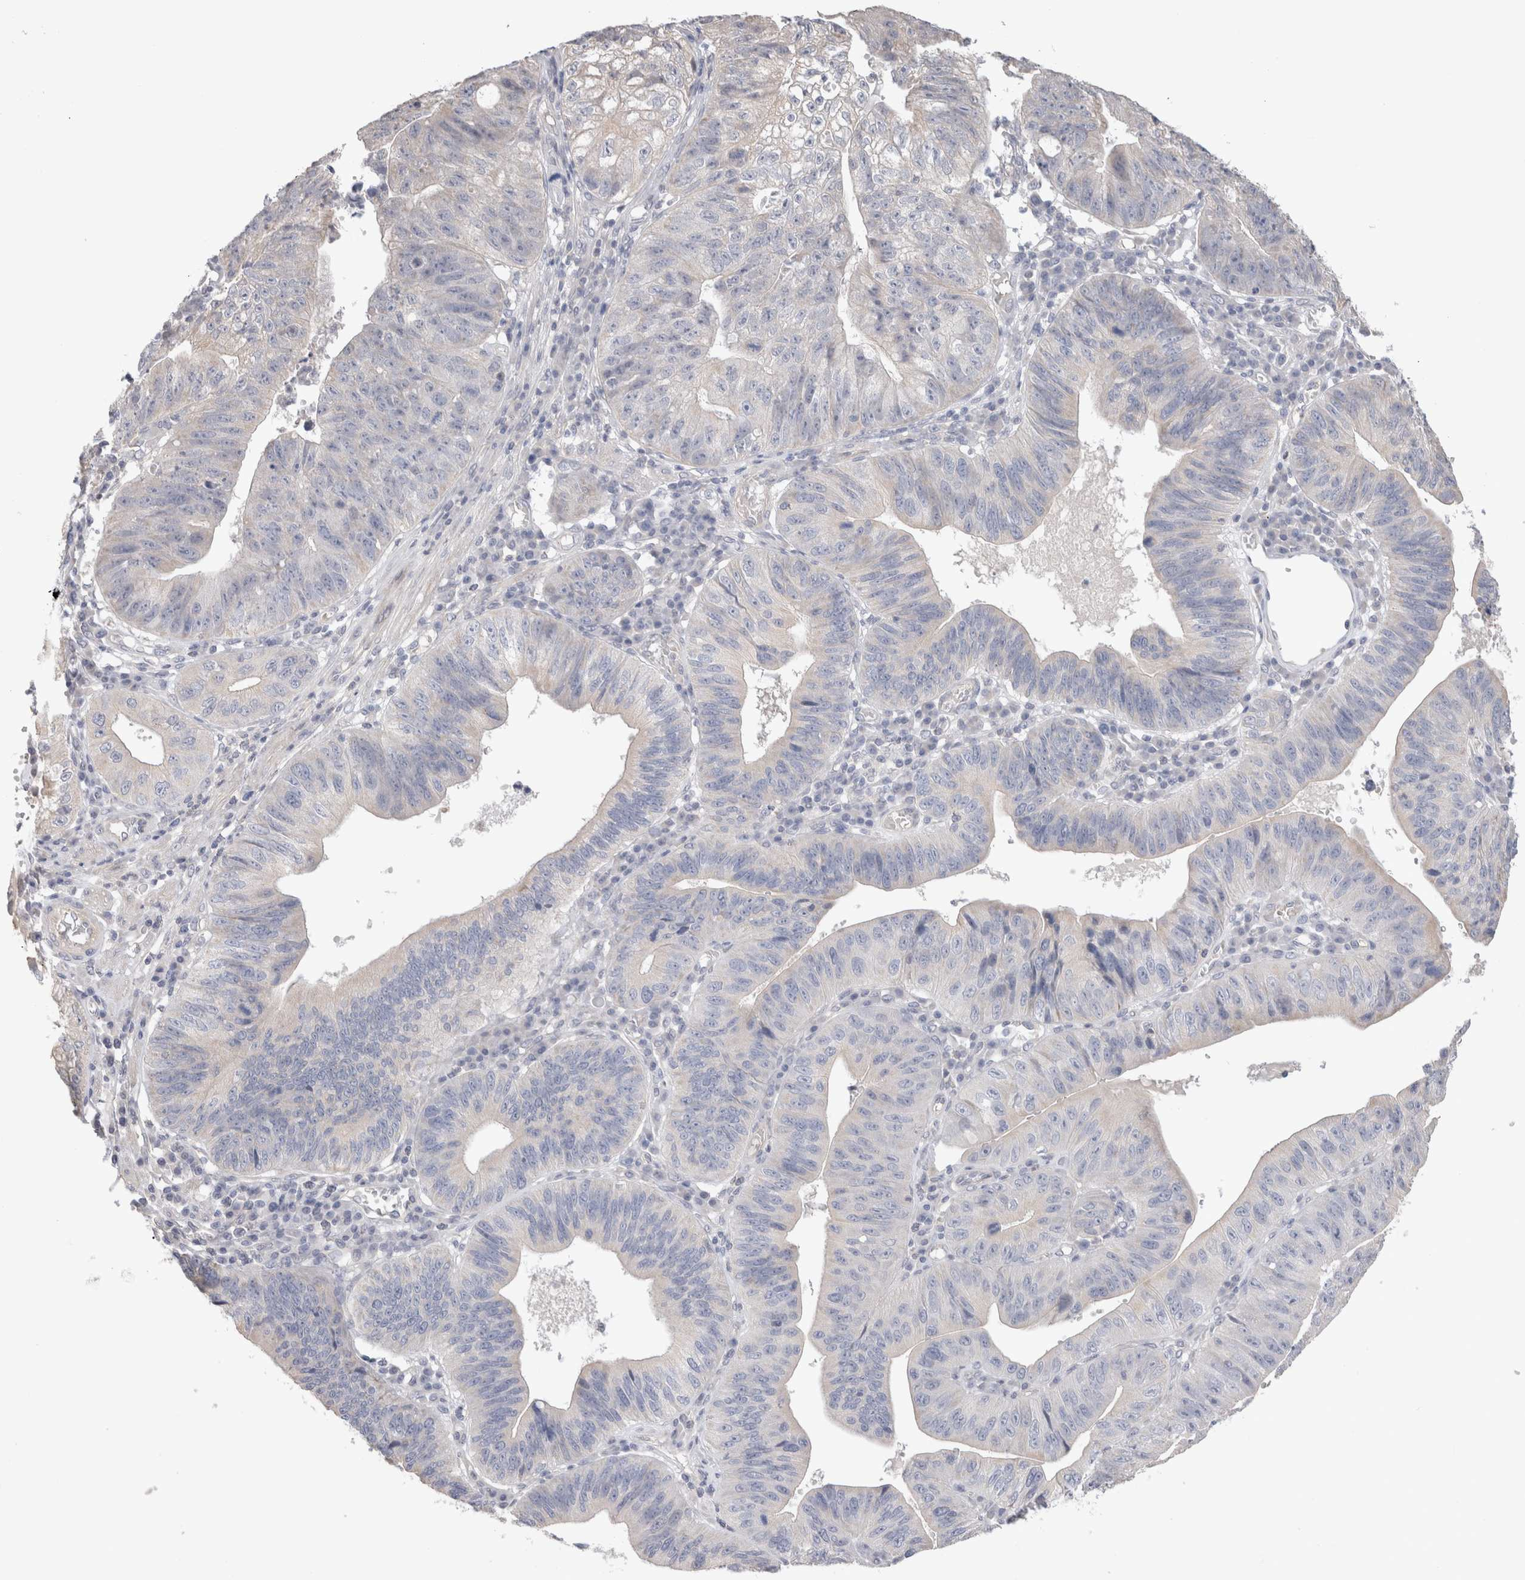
{"staining": {"intensity": "negative", "quantity": "none", "location": "none"}, "tissue": "stomach cancer", "cell_type": "Tumor cells", "image_type": "cancer", "snomed": [{"axis": "morphology", "description": "Adenocarcinoma, NOS"}, {"axis": "topography", "description": "Stomach"}], "caption": "Micrograph shows no protein positivity in tumor cells of stomach cancer tissue. The staining is performed using DAB (3,3'-diaminobenzidine) brown chromogen with nuclei counter-stained in using hematoxylin.", "gene": "DMD", "patient": {"sex": "male", "age": 59}}